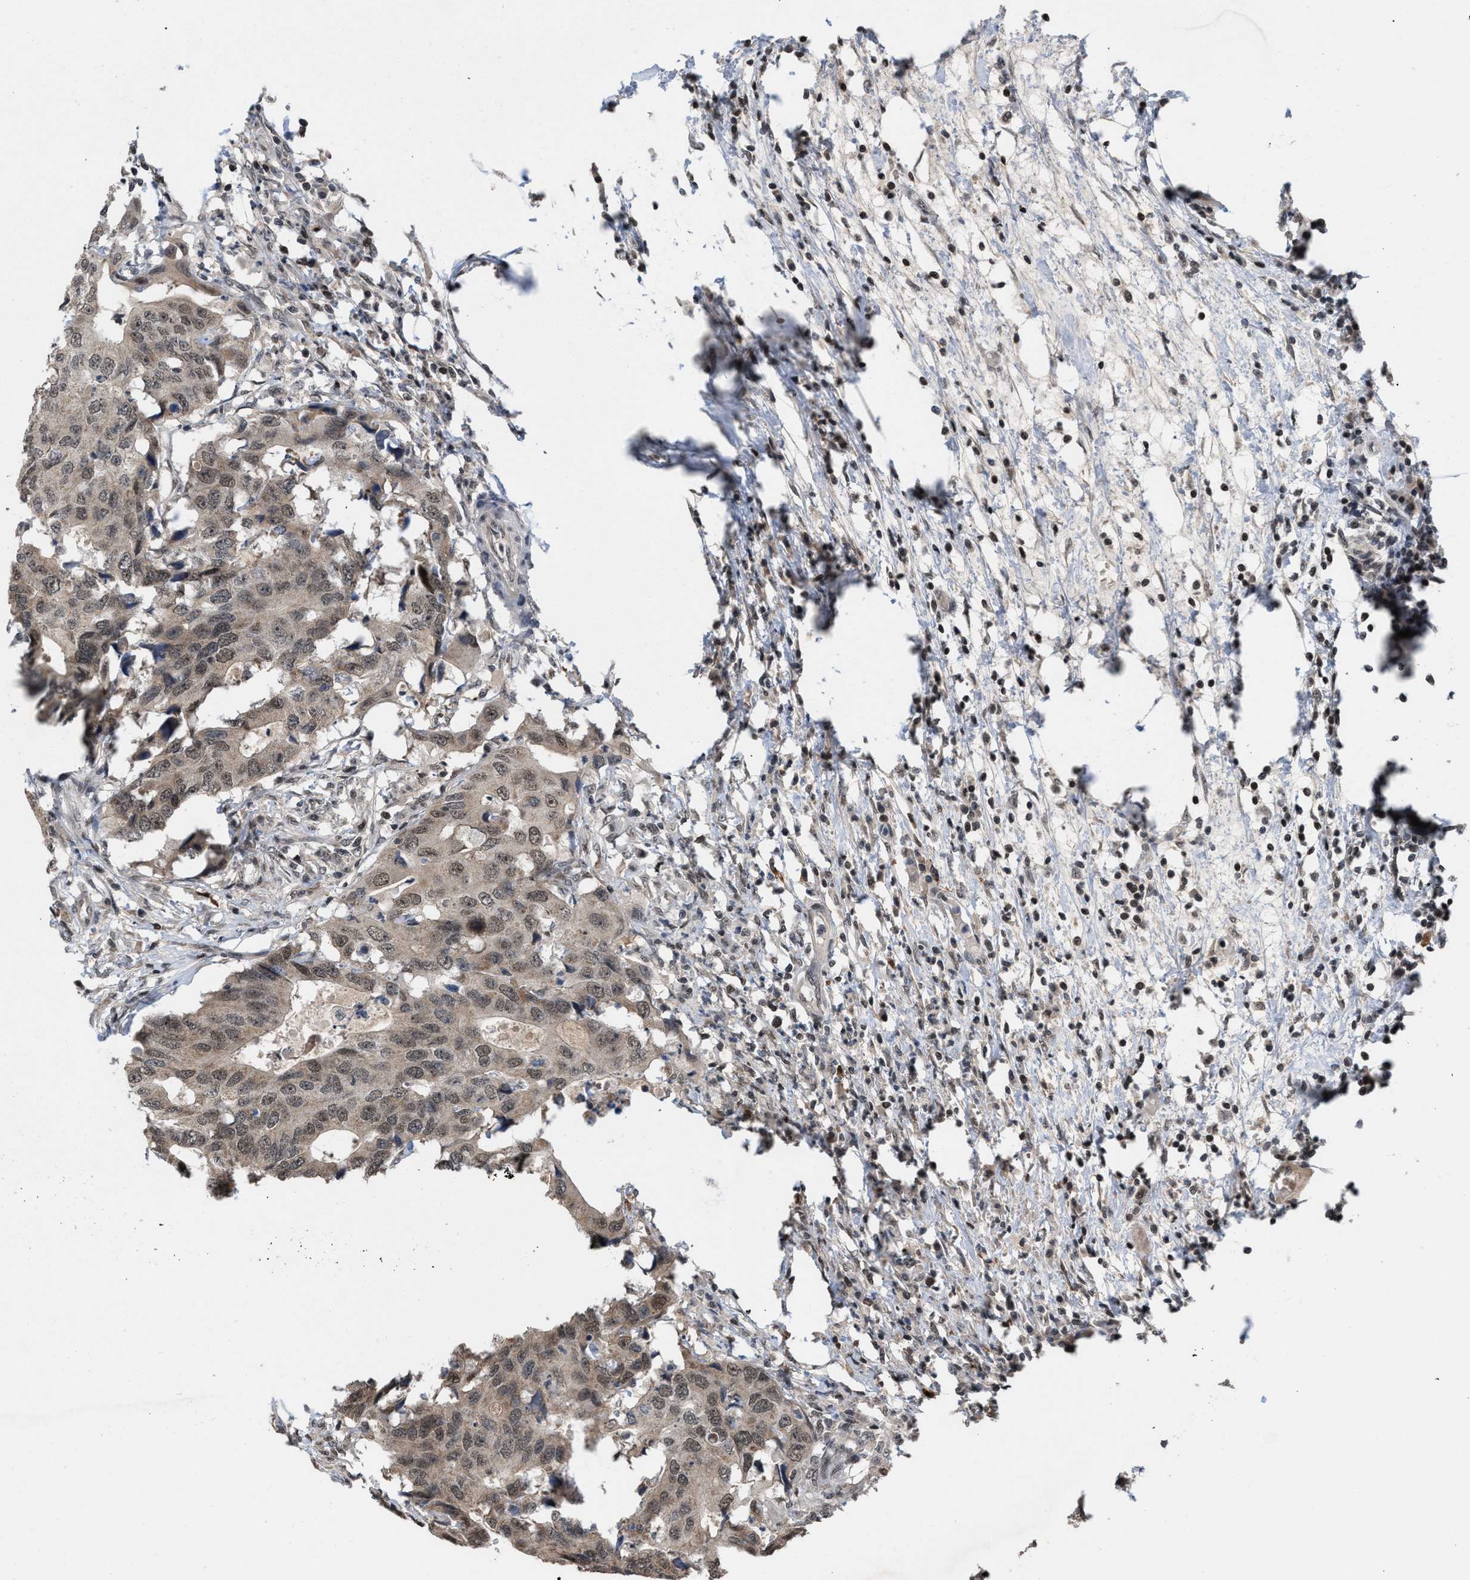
{"staining": {"intensity": "moderate", "quantity": ">75%", "location": "cytoplasmic/membranous,nuclear"}, "tissue": "colorectal cancer", "cell_type": "Tumor cells", "image_type": "cancer", "snomed": [{"axis": "morphology", "description": "Adenocarcinoma, NOS"}, {"axis": "topography", "description": "Colon"}], "caption": "Protein staining demonstrates moderate cytoplasmic/membranous and nuclear positivity in approximately >75% of tumor cells in adenocarcinoma (colorectal).", "gene": "C9orf78", "patient": {"sex": "male", "age": 71}}